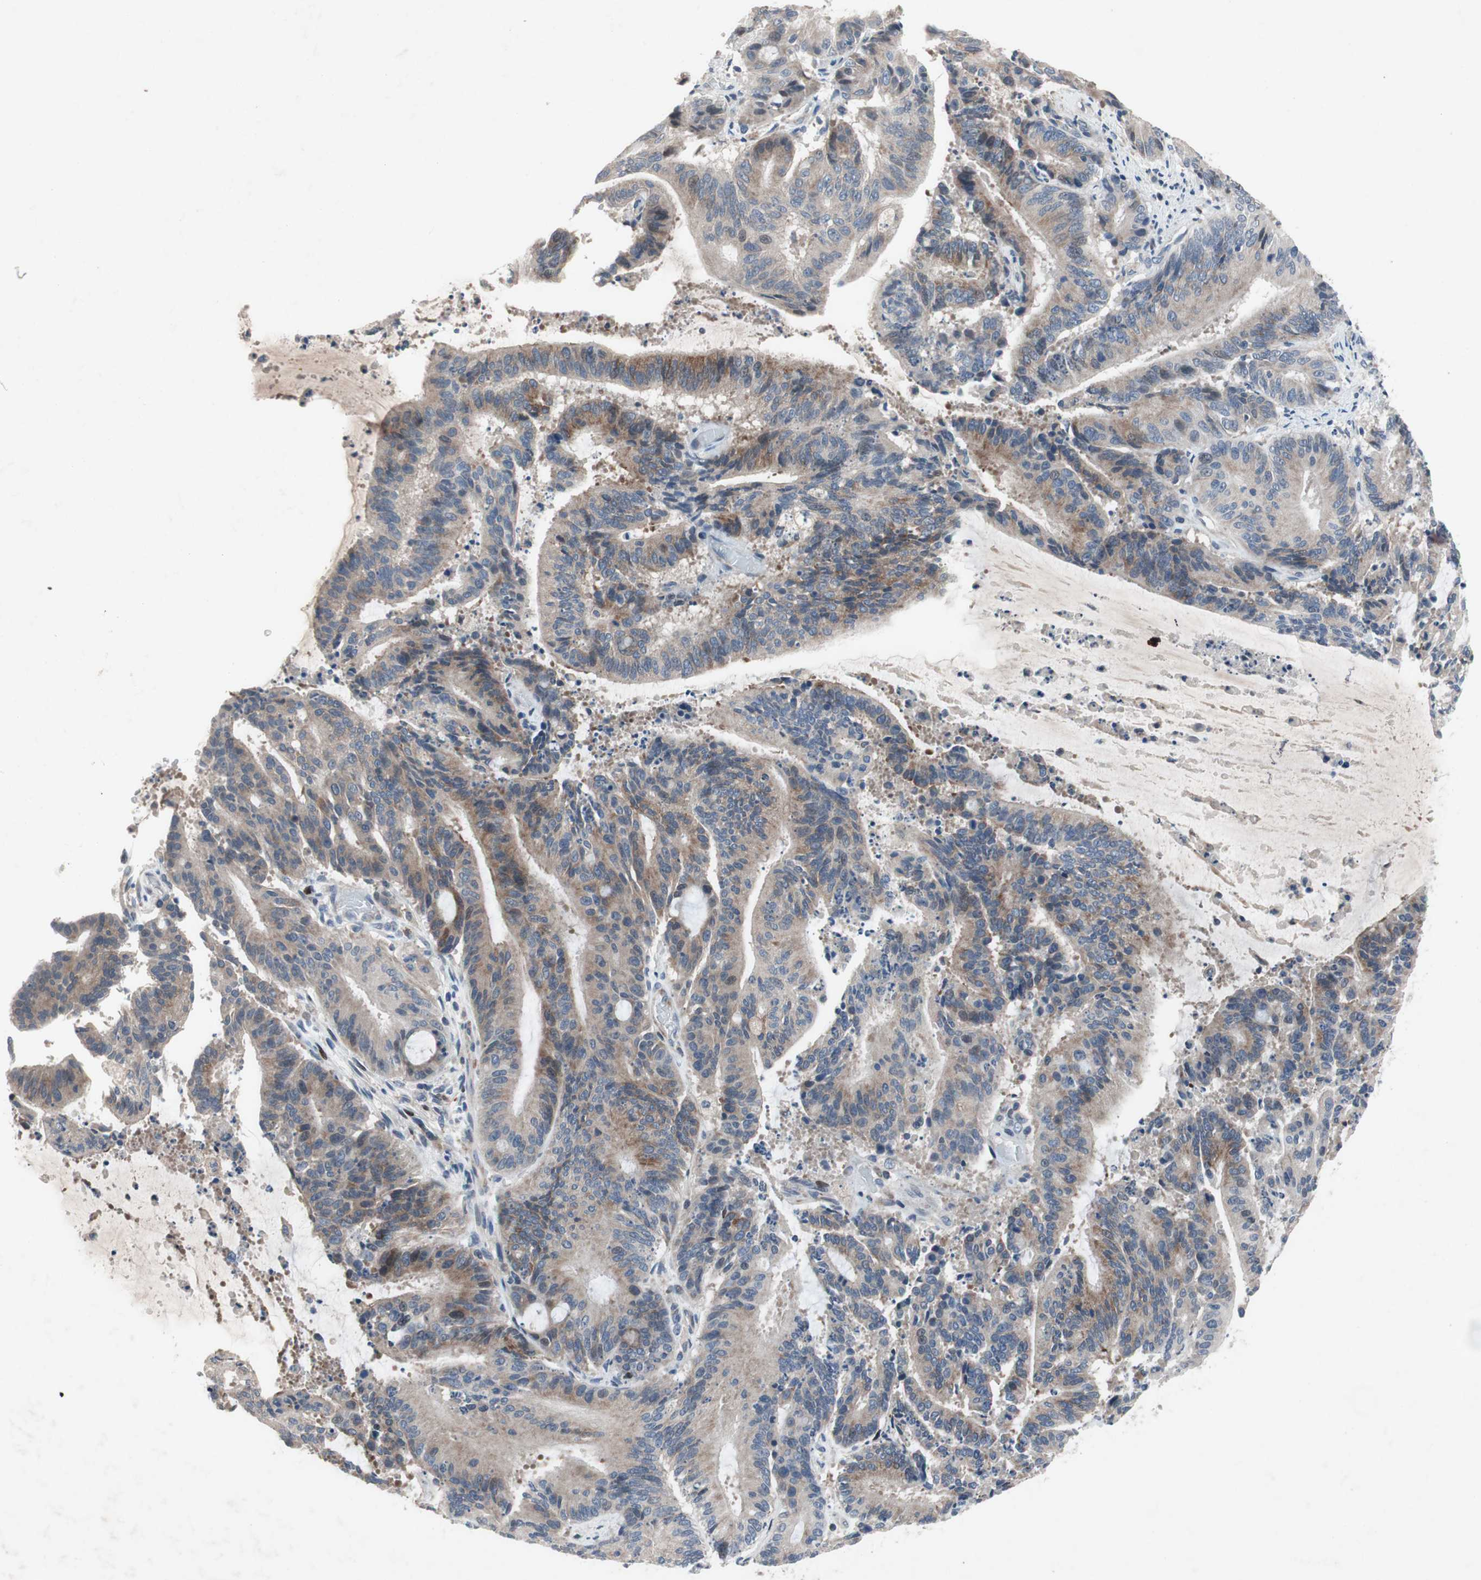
{"staining": {"intensity": "moderate", "quantity": "<25%", "location": "cytoplasmic/membranous"}, "tissue": "liver cancer", "cell_type": "Tumor cells", "image_type": "cancer", "snomed": [{"axis": "morphology", "description": "Cholangiocarcinoma"}, {"axis": "topography", "description": "Liver"}], "caption": "This is a photomicrograph of immunohistochemistry (IHC) staining of cholangiocarcinoma (liver), which shows moderate positivity in the cytoplasmic/membranous of tumor cells.", "gene": "MUTYH", "patient": {"sex": "female", "age": 73}}